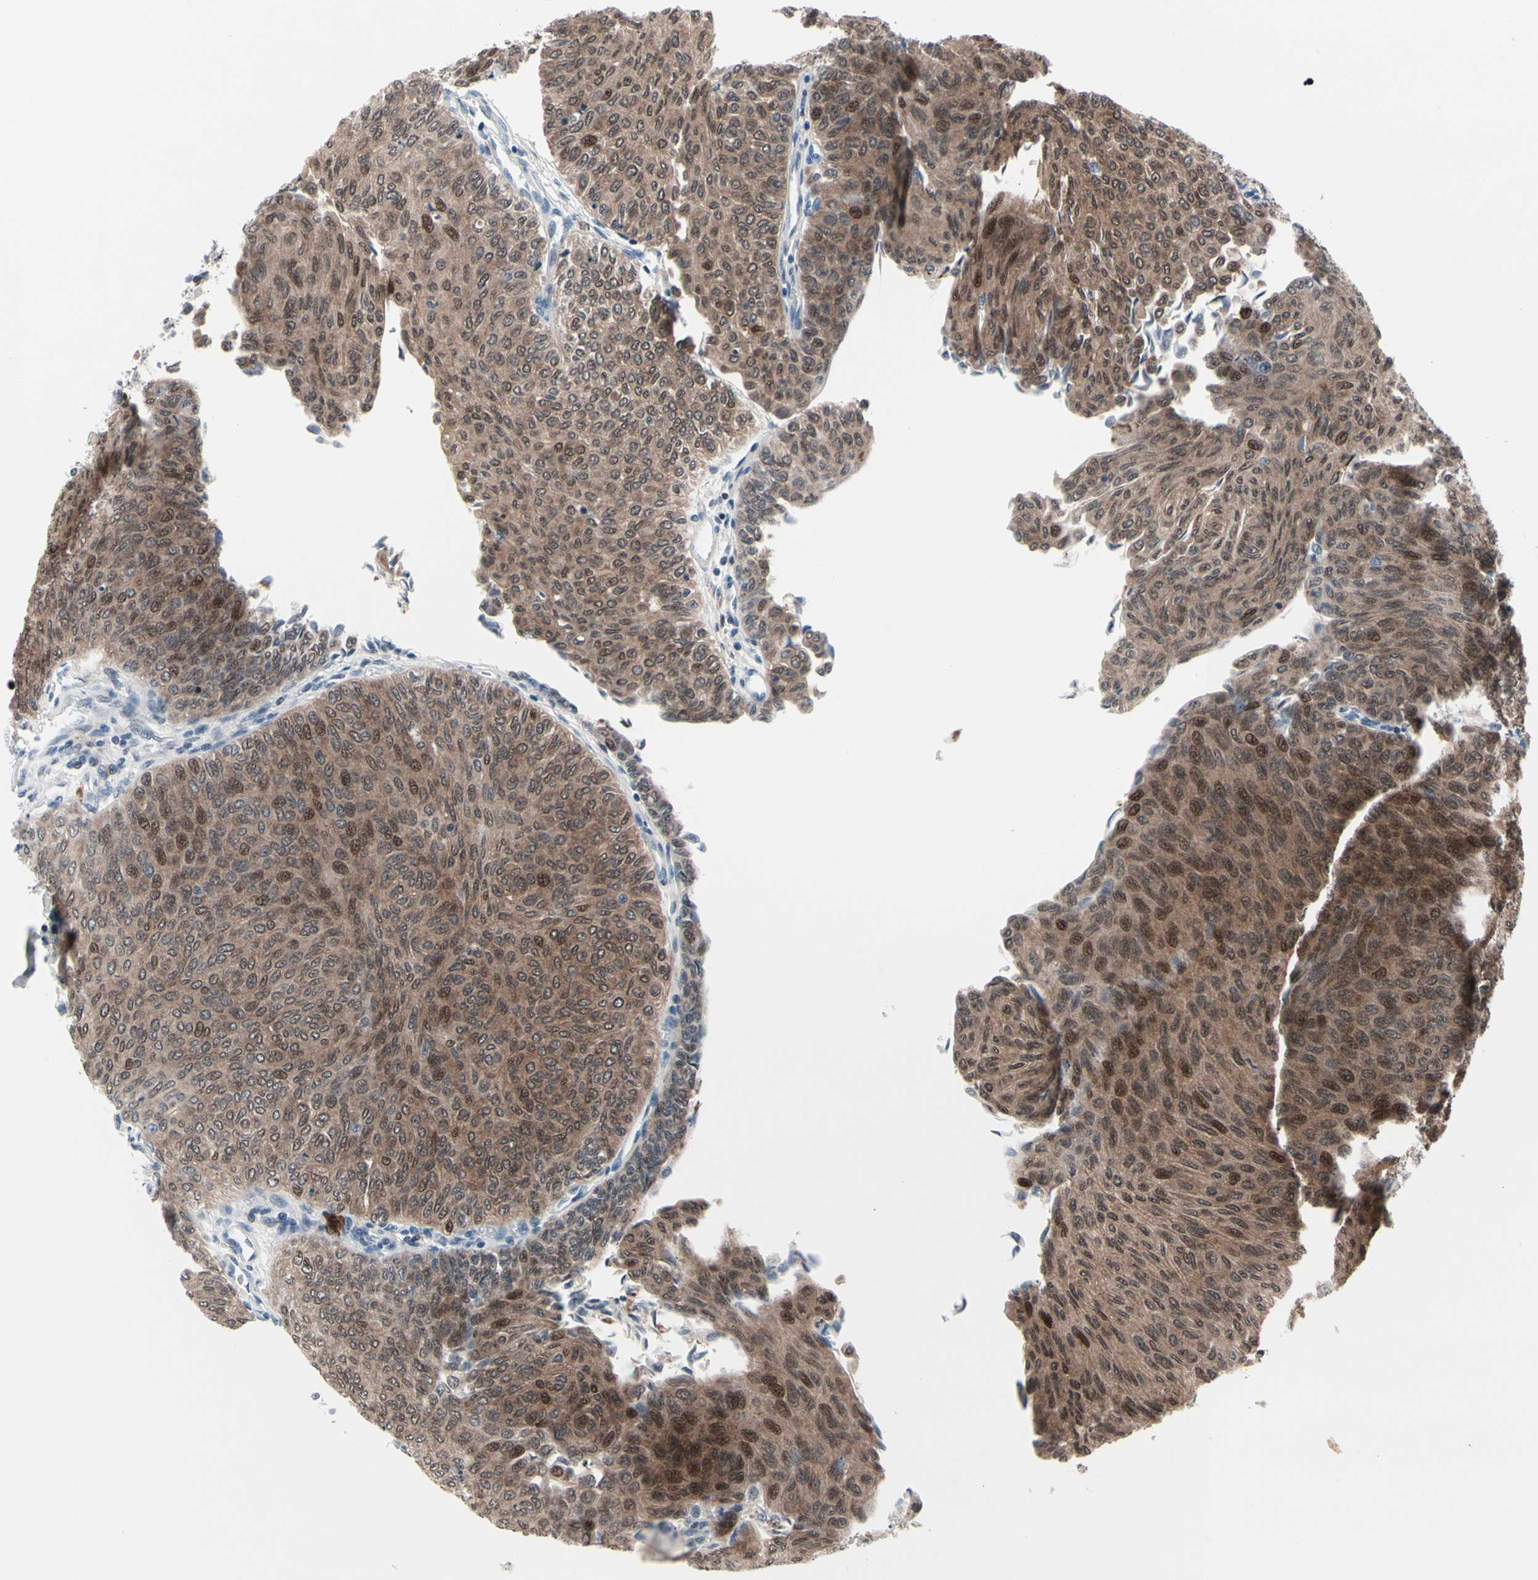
{"staining": {"intensity": "moderate", "quantity": ">75%", "location": "cytoplasmic/membranous,nuclear"}, "tissue": "urothelial cancer", "cell_type": "Tumor cells", "image_type": "cancer", "snomed": [{"axis": "morphology", "description": "Urothelial carcinoma, Low grade"}, {"axis": "topography", "description": "Urinary bladder"}], "caption": "Moderate cytoplasmic/membranous and nuclear staining is present in about >75% of tumor cells in urothelial carcinoma (low-grade). (IHC, brightfield microscopy, high magnification).", "gene": "TXN", "patient": {"sex": "male", "age": 78}}